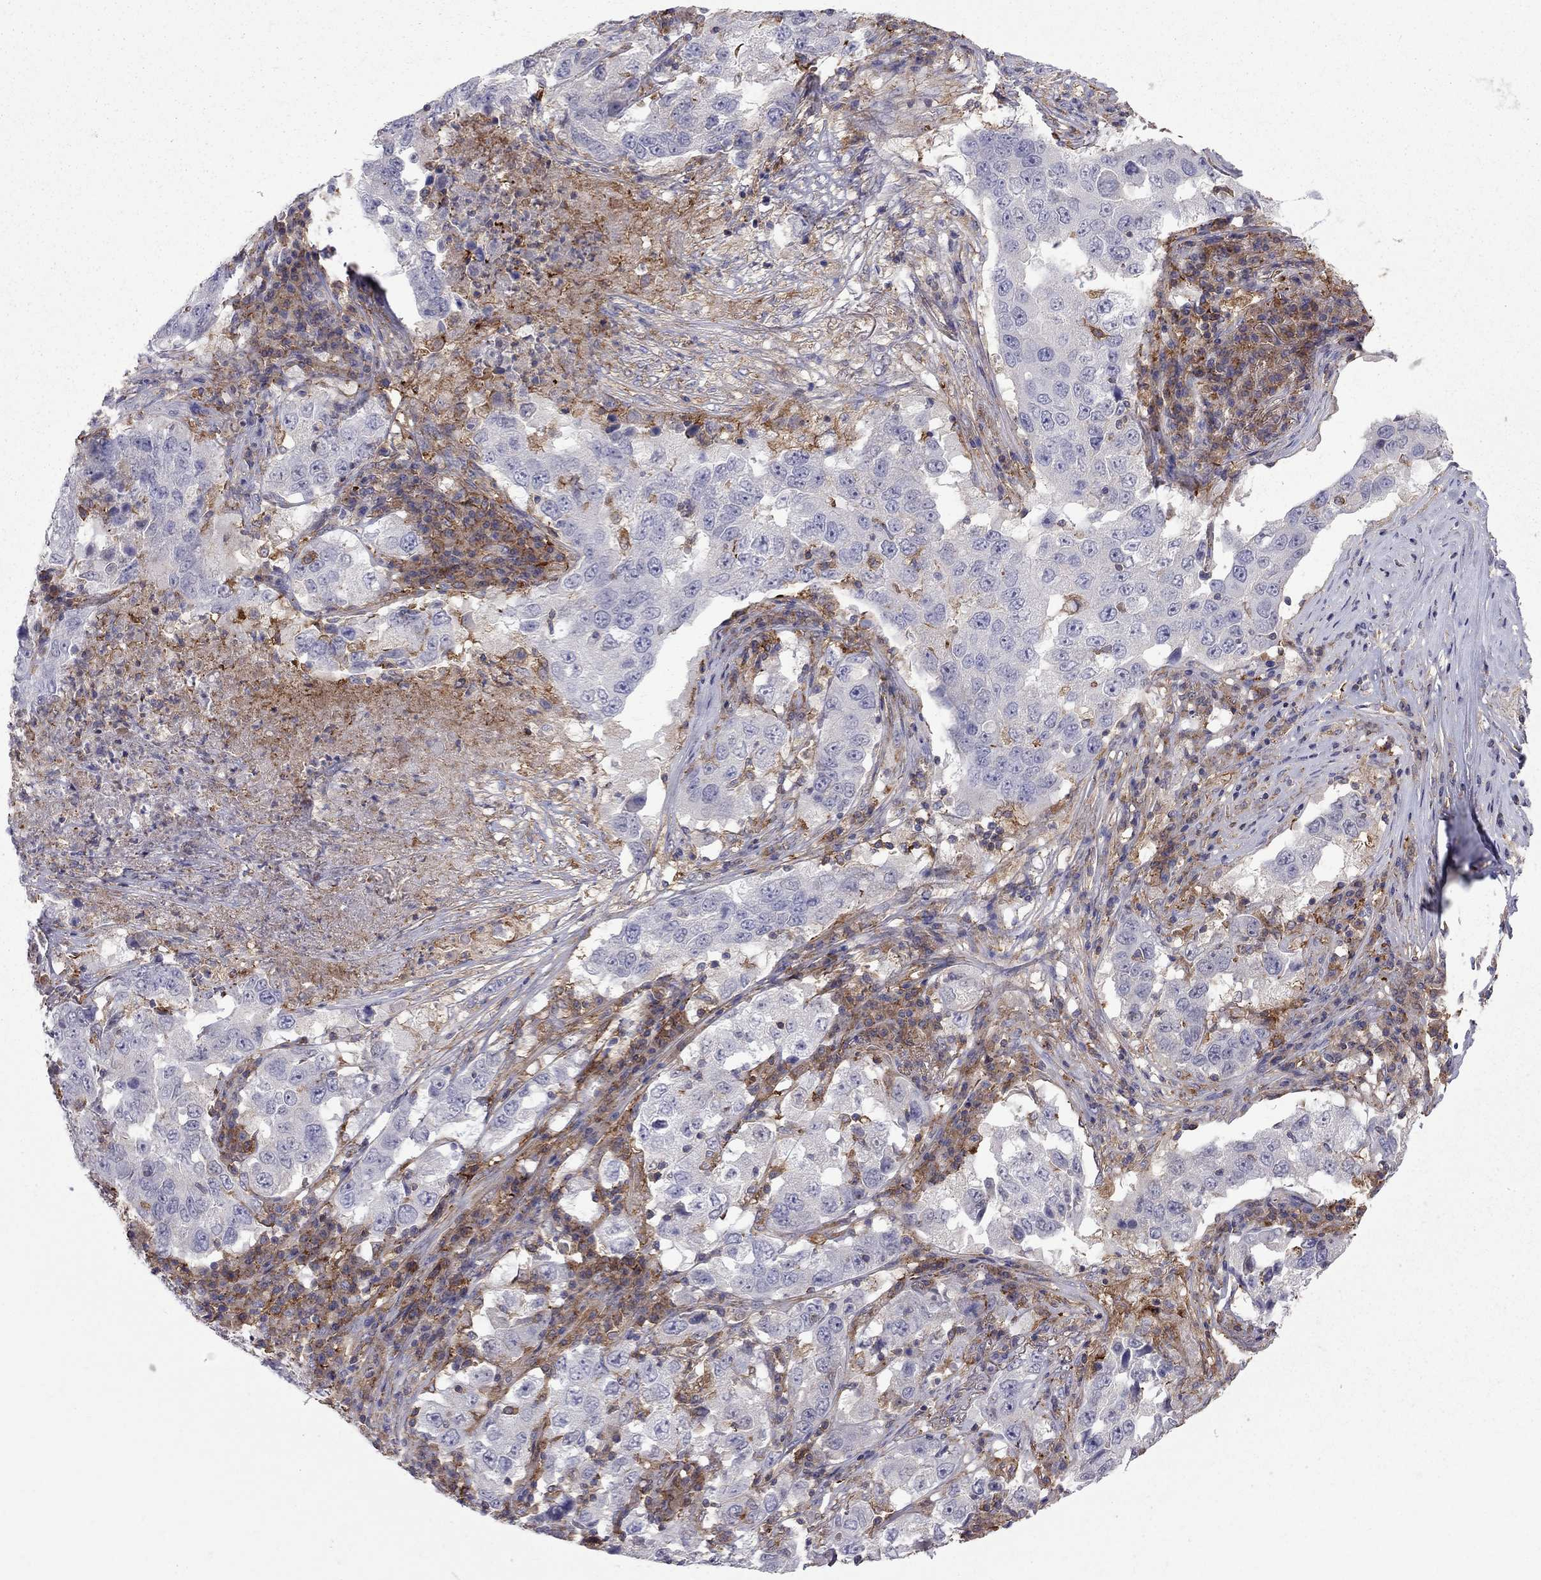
{"staining": {"intensity": "negative", "quantity": "none", "location": "none"}, "tissue": "lung cancer", "cell_type": "Tumor cells", "image_type": "cancer", "snomed": [{"axis": "morphology", "description": "Adenocarcinoma, NOS"}, {"axis": "topography", "description": "Lung"}], "caption": "IHC of human lung cancer (adenocarcinoma) displays no positivity in tumor cells.", "gene": "EIF4E3", "patient": {"sex": "male", "age": 73}}